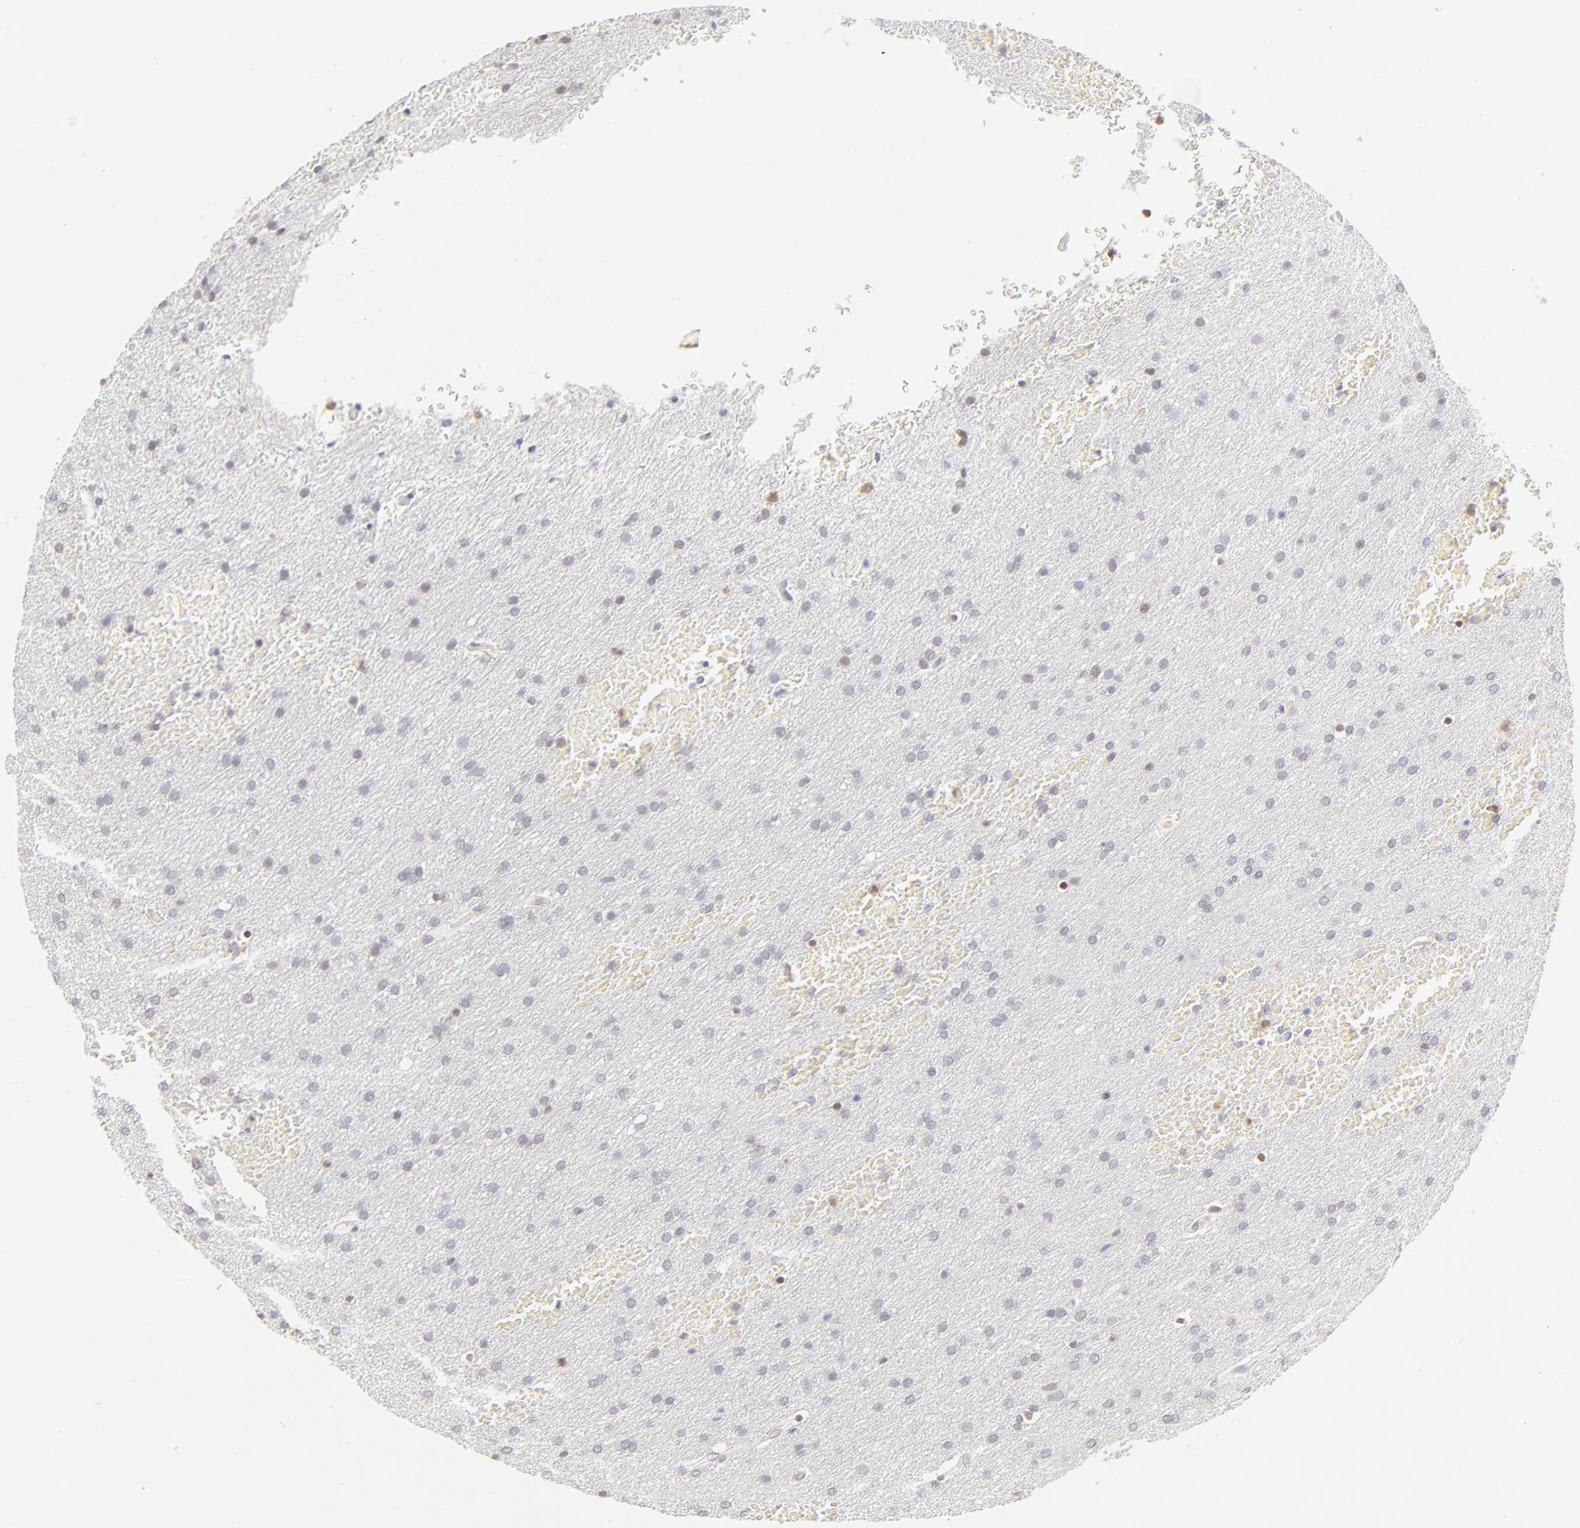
{"staining": {"intensity": "weak", "quantity": "<25%", "location": "nuclear"}, "tissue": "glioma", "cell_type": "Tumor cells", "image_type": "cancer", "snomed": [{"axis": "morphology", "description": "Glioma, malignant, Low grade"}, {"axis": "topography", "description": "Brain"}], "caption": "Glioma stained for a protein using IHC displays no positivity tumor cells.", "gene": "PBX1", "patient": {"sex": "female", "age": 32}}